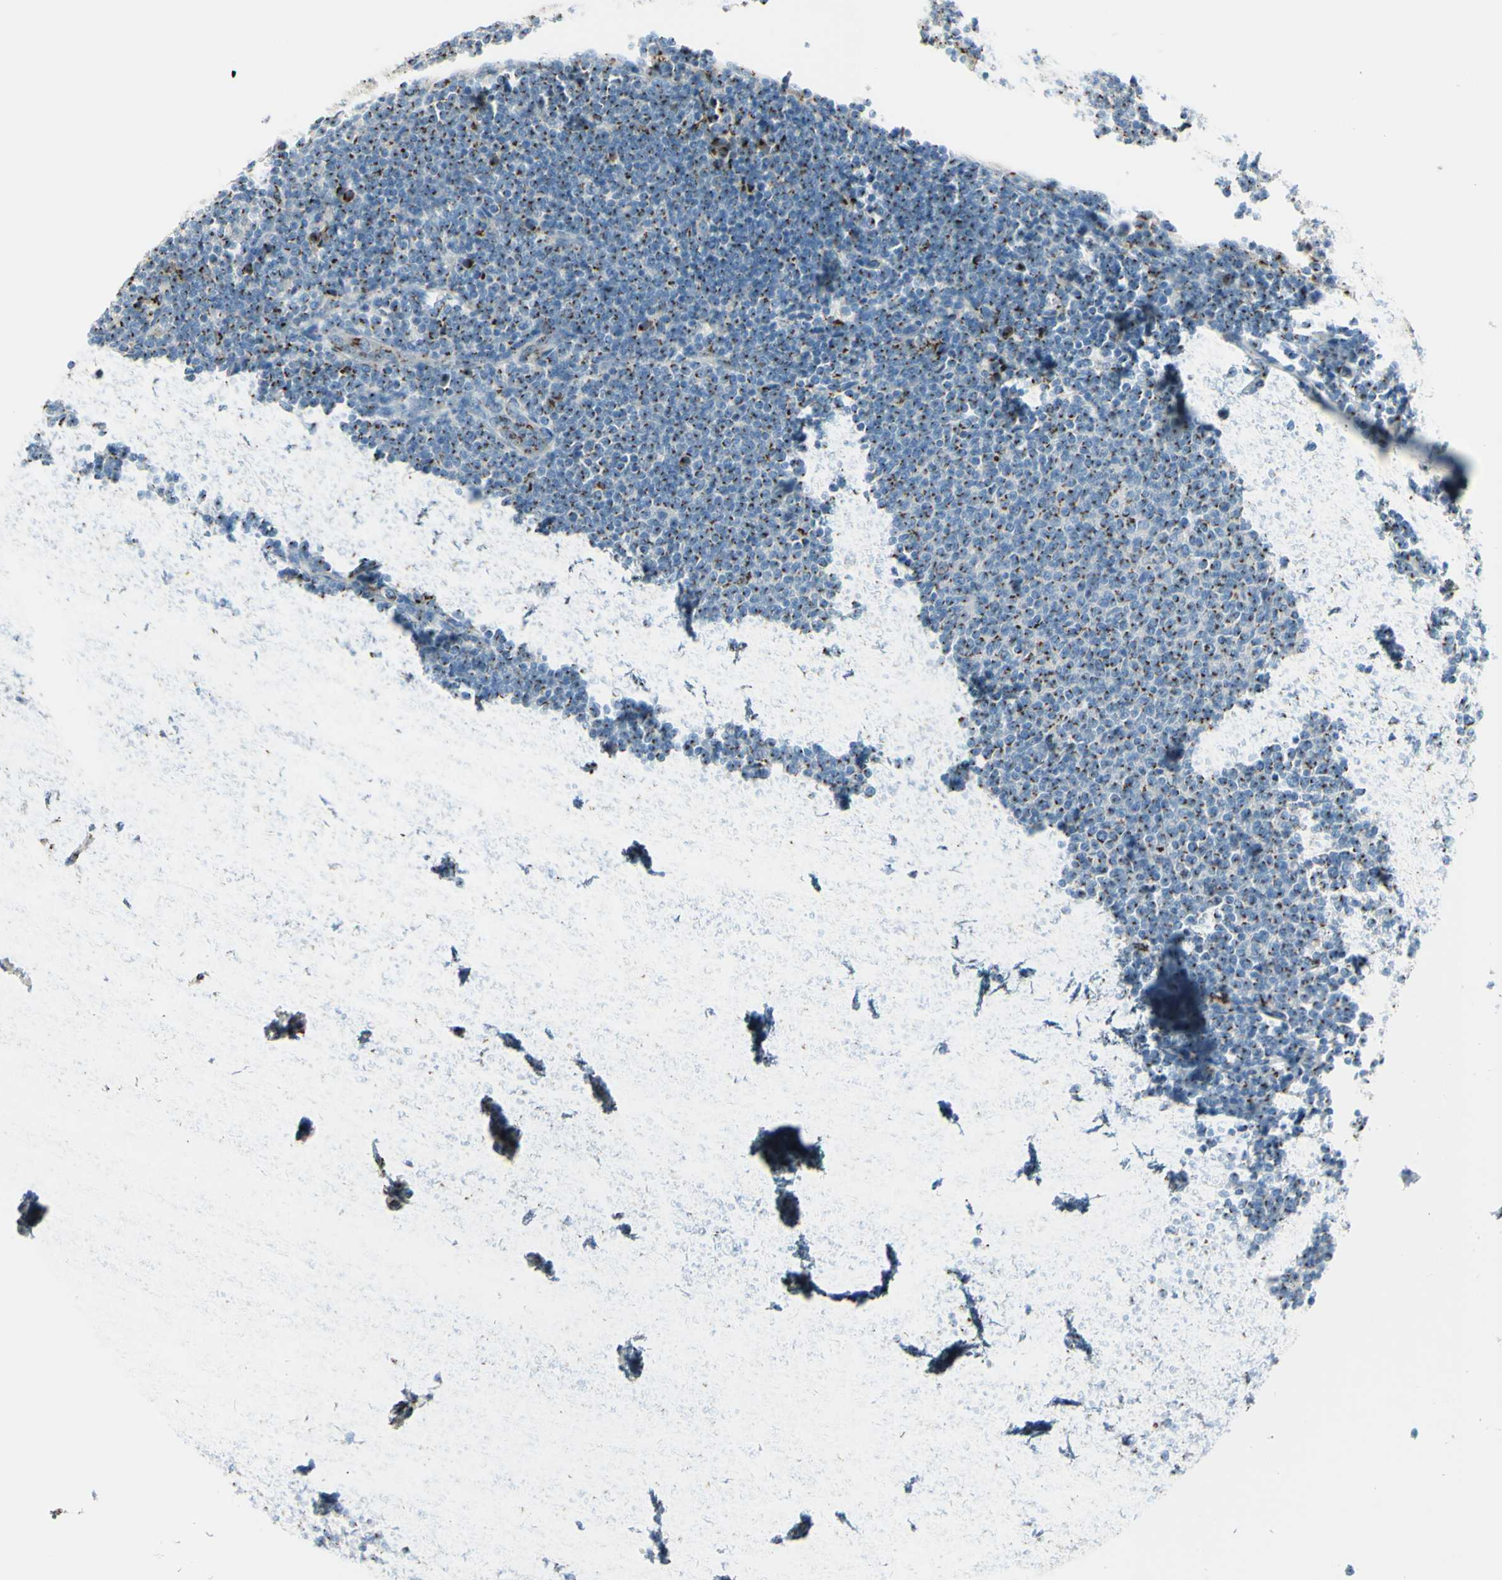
{"staining": {"intensity": "strong", "quantity": ">75%", "location": "cytoplasmic/membranous"}, "tissue": "lymphoma", "cell_type": "Tumor cells", "image_type": "cancer", "snomed": [{"axis": "morphology", "description": "Malignant lymphoma, non-Hodgkin's type, Low grade"}, {"axis": "topography", "description": "Lymph node"}], "caption": "Protein staining demonstrates strong cytoplasmic/membranous expression in about >75% of tumor cells in lymphoma. (DAB (3,3'-diaminobenzidine) = brown stain, brightfield microscopy at high magnification).", "gene": "B4GALT1", "patient": {"sex": "male", "age": 66}}